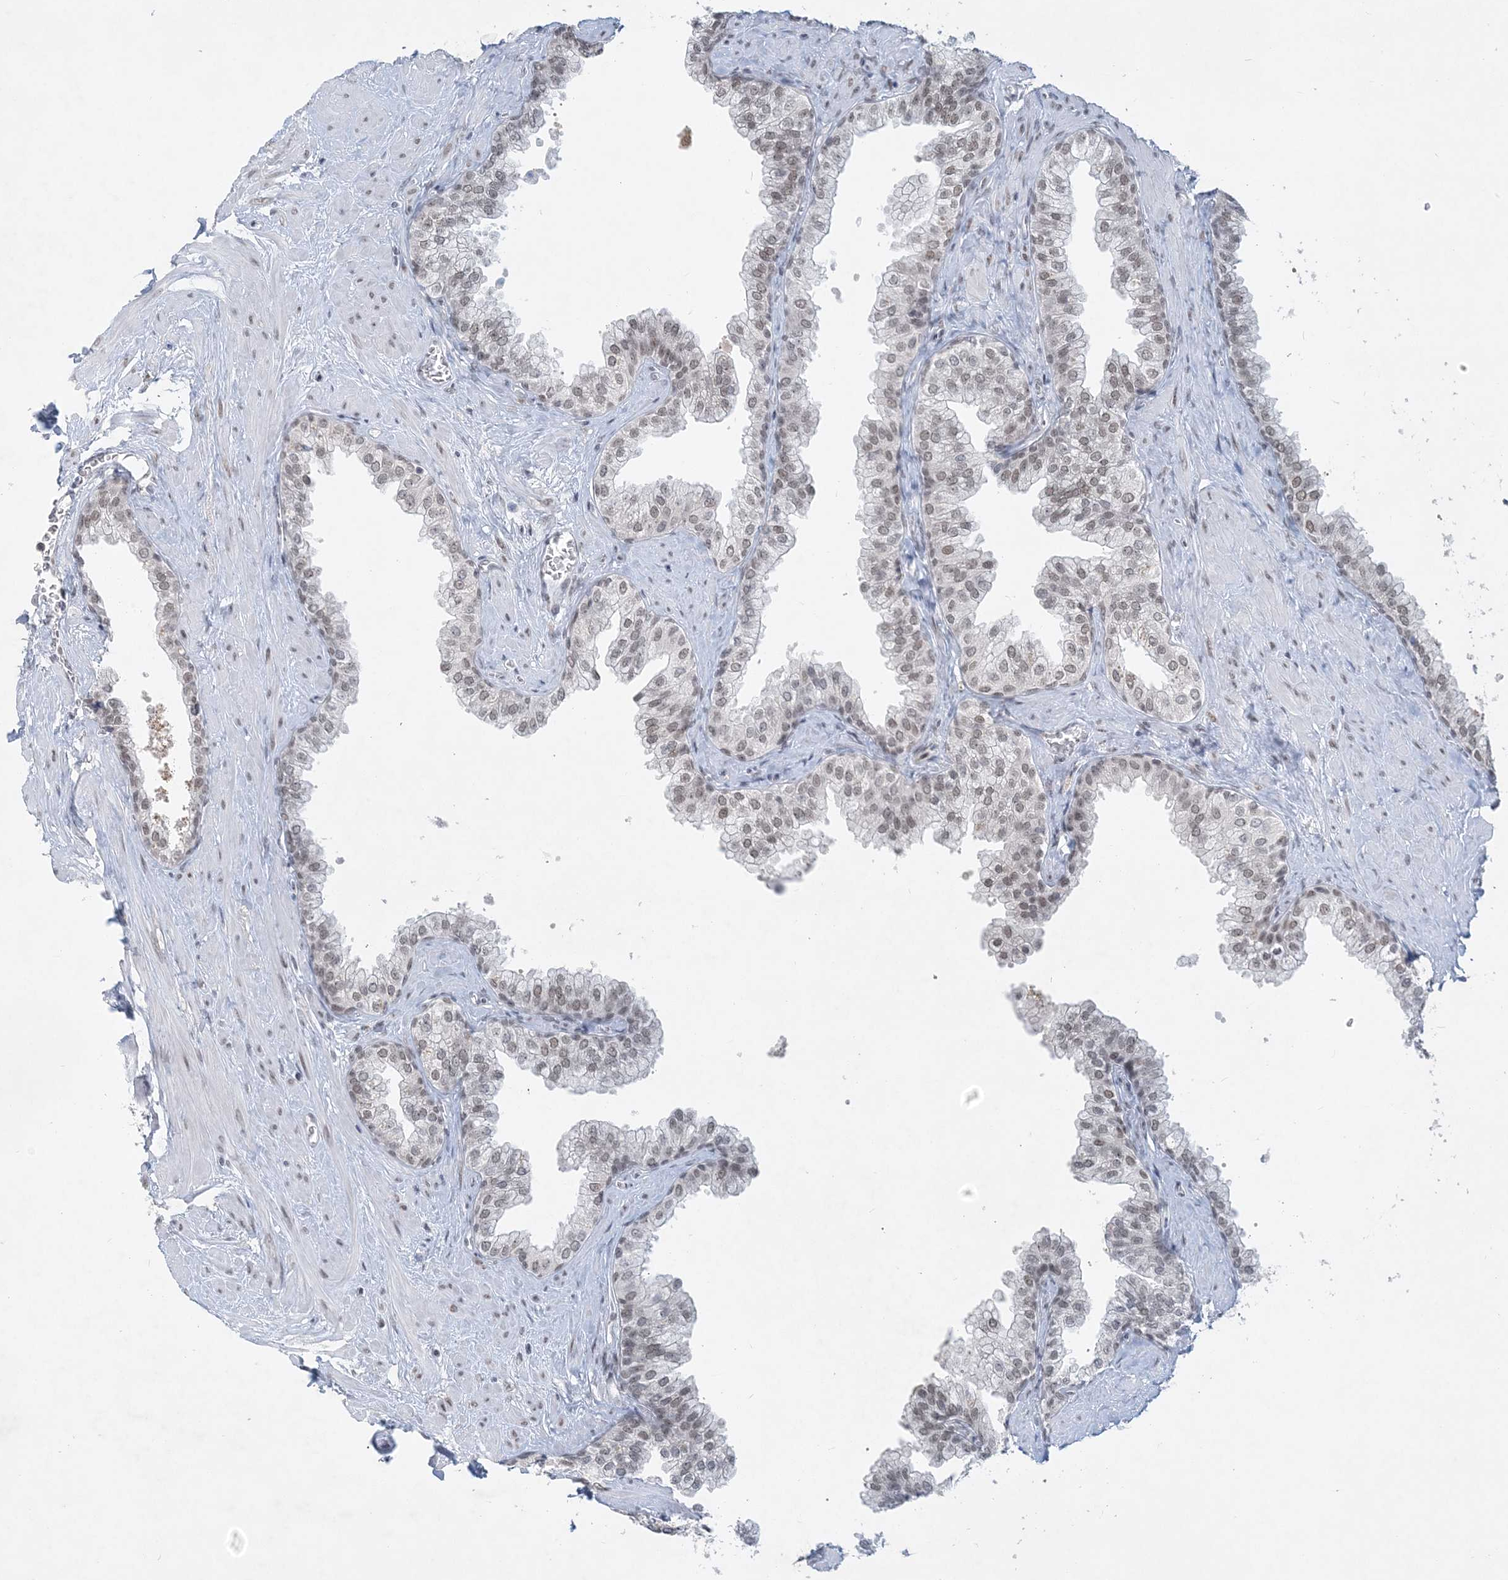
{"staining": {"intensity": "weak", "quantity": "25%-75%", "location": "nuclear"}, "tissue": "prostate", "cell_type": "Glandular cells", "image_type": "normal", "snomed": [{"axis": "morphology", "description": "Normal tissue, NOS"}, {"axis": "morphology", "description": "Urothelial carcinoma, Low grade"}, {"axis": "topography", "description": "Urinary bladder"}, {"axis": "topography", "description": "Prostate"}], "caption": "An image showing weak nuclear expression in approximately 25%-75% of glandular cells in unremarkable prostate, as visualized by brown immunohistochemical staining.", "gene": "KMT2D", "patient": {"sex": "male", "age": 60}}